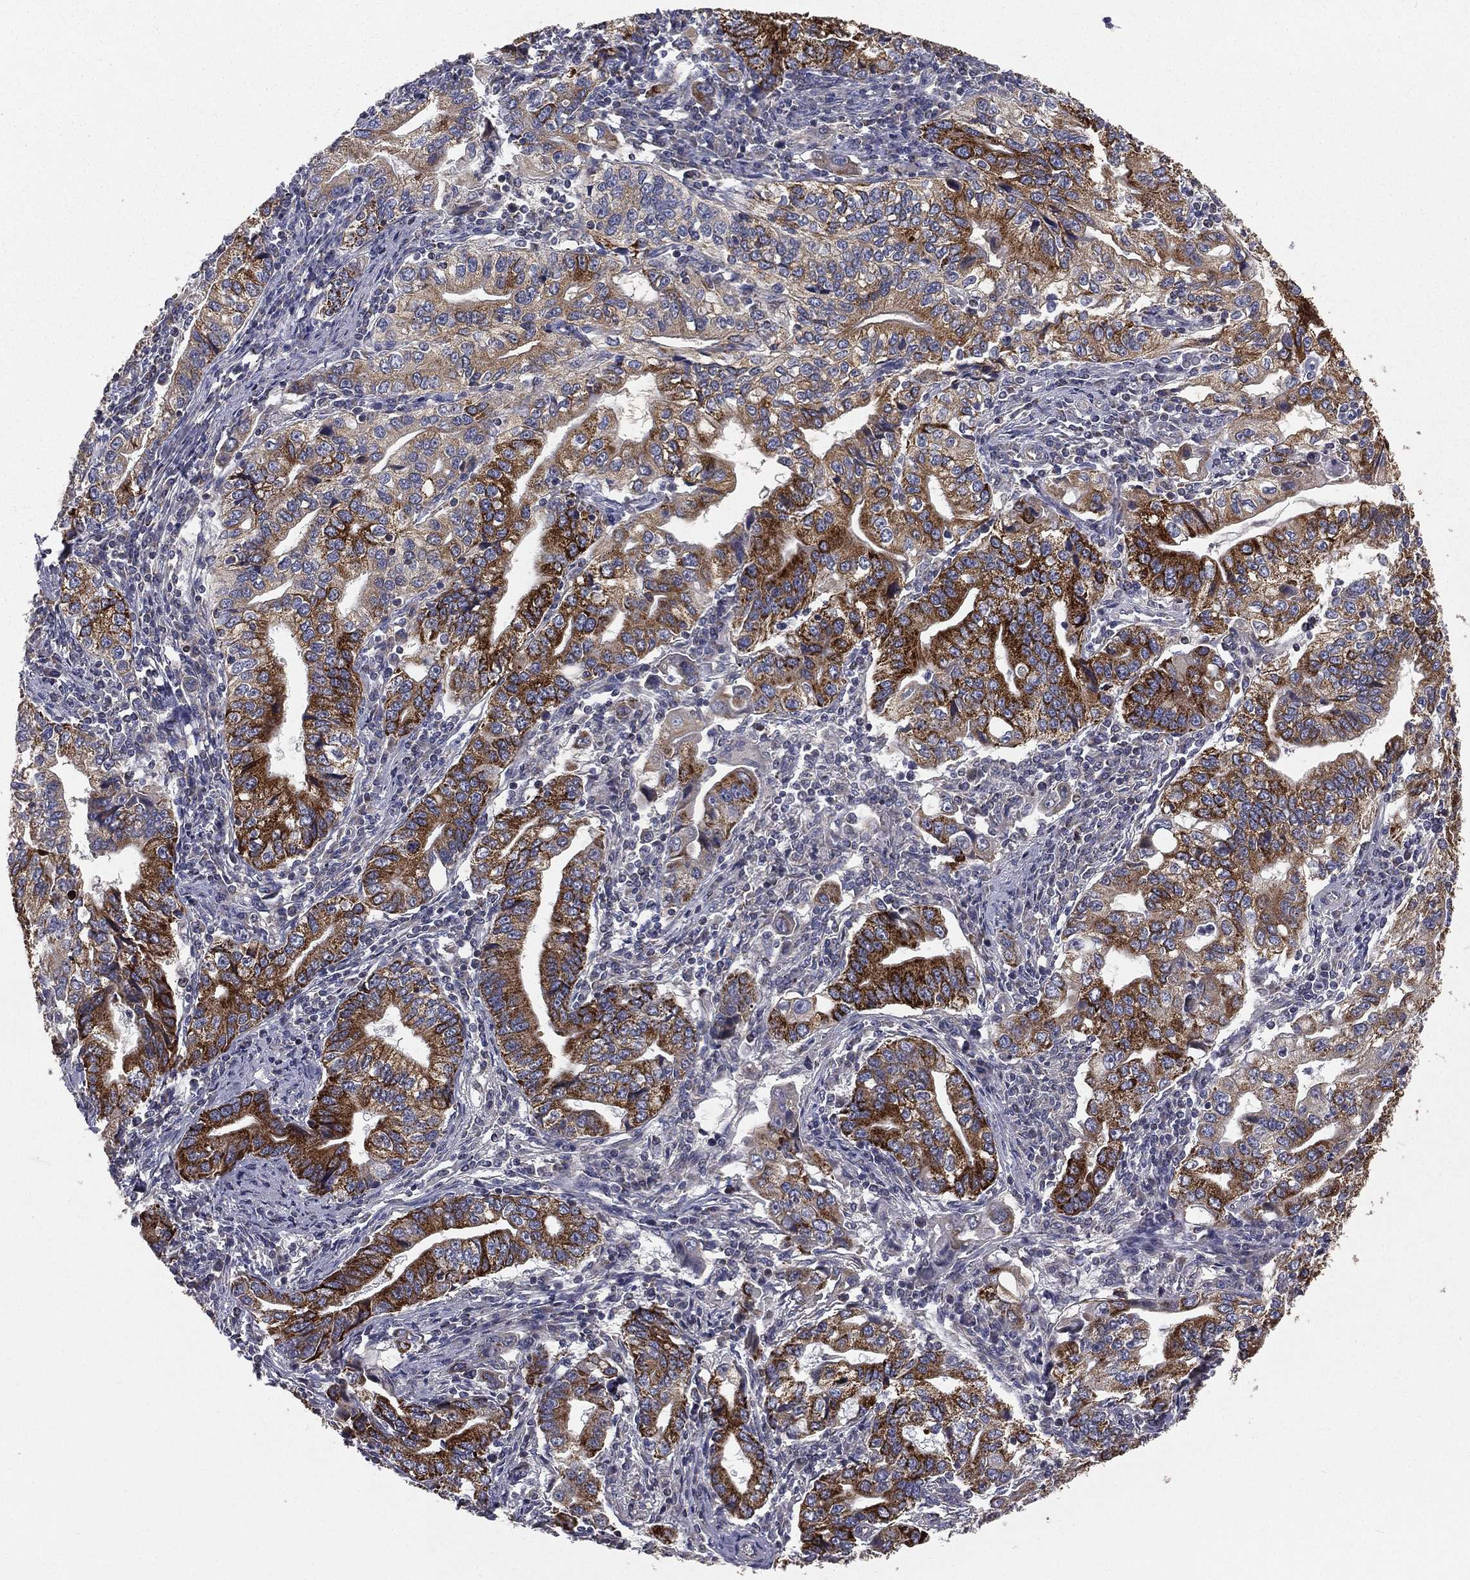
{"staining": {"intensity": "strong", "quantity": ">75%", "location": "cytoplasmic/membranous"}, "tissue": "stomach cancer", "cell_type": "Tumor cells", "image_type": "cancer", "snomed": [{"axis": "morphology", "description": "Adenocarcinoma, NOS"}, {"axis": "topography", "description": "Stomach, lower"}], "caption": "Protein staining reveals strong cytoplasmic/membranous expression in approximately >75% of tumor cells in stomach cancer (adenocarcinoma).", "gene": "HADH", "patient": {"sex": "female", "age": 72}}